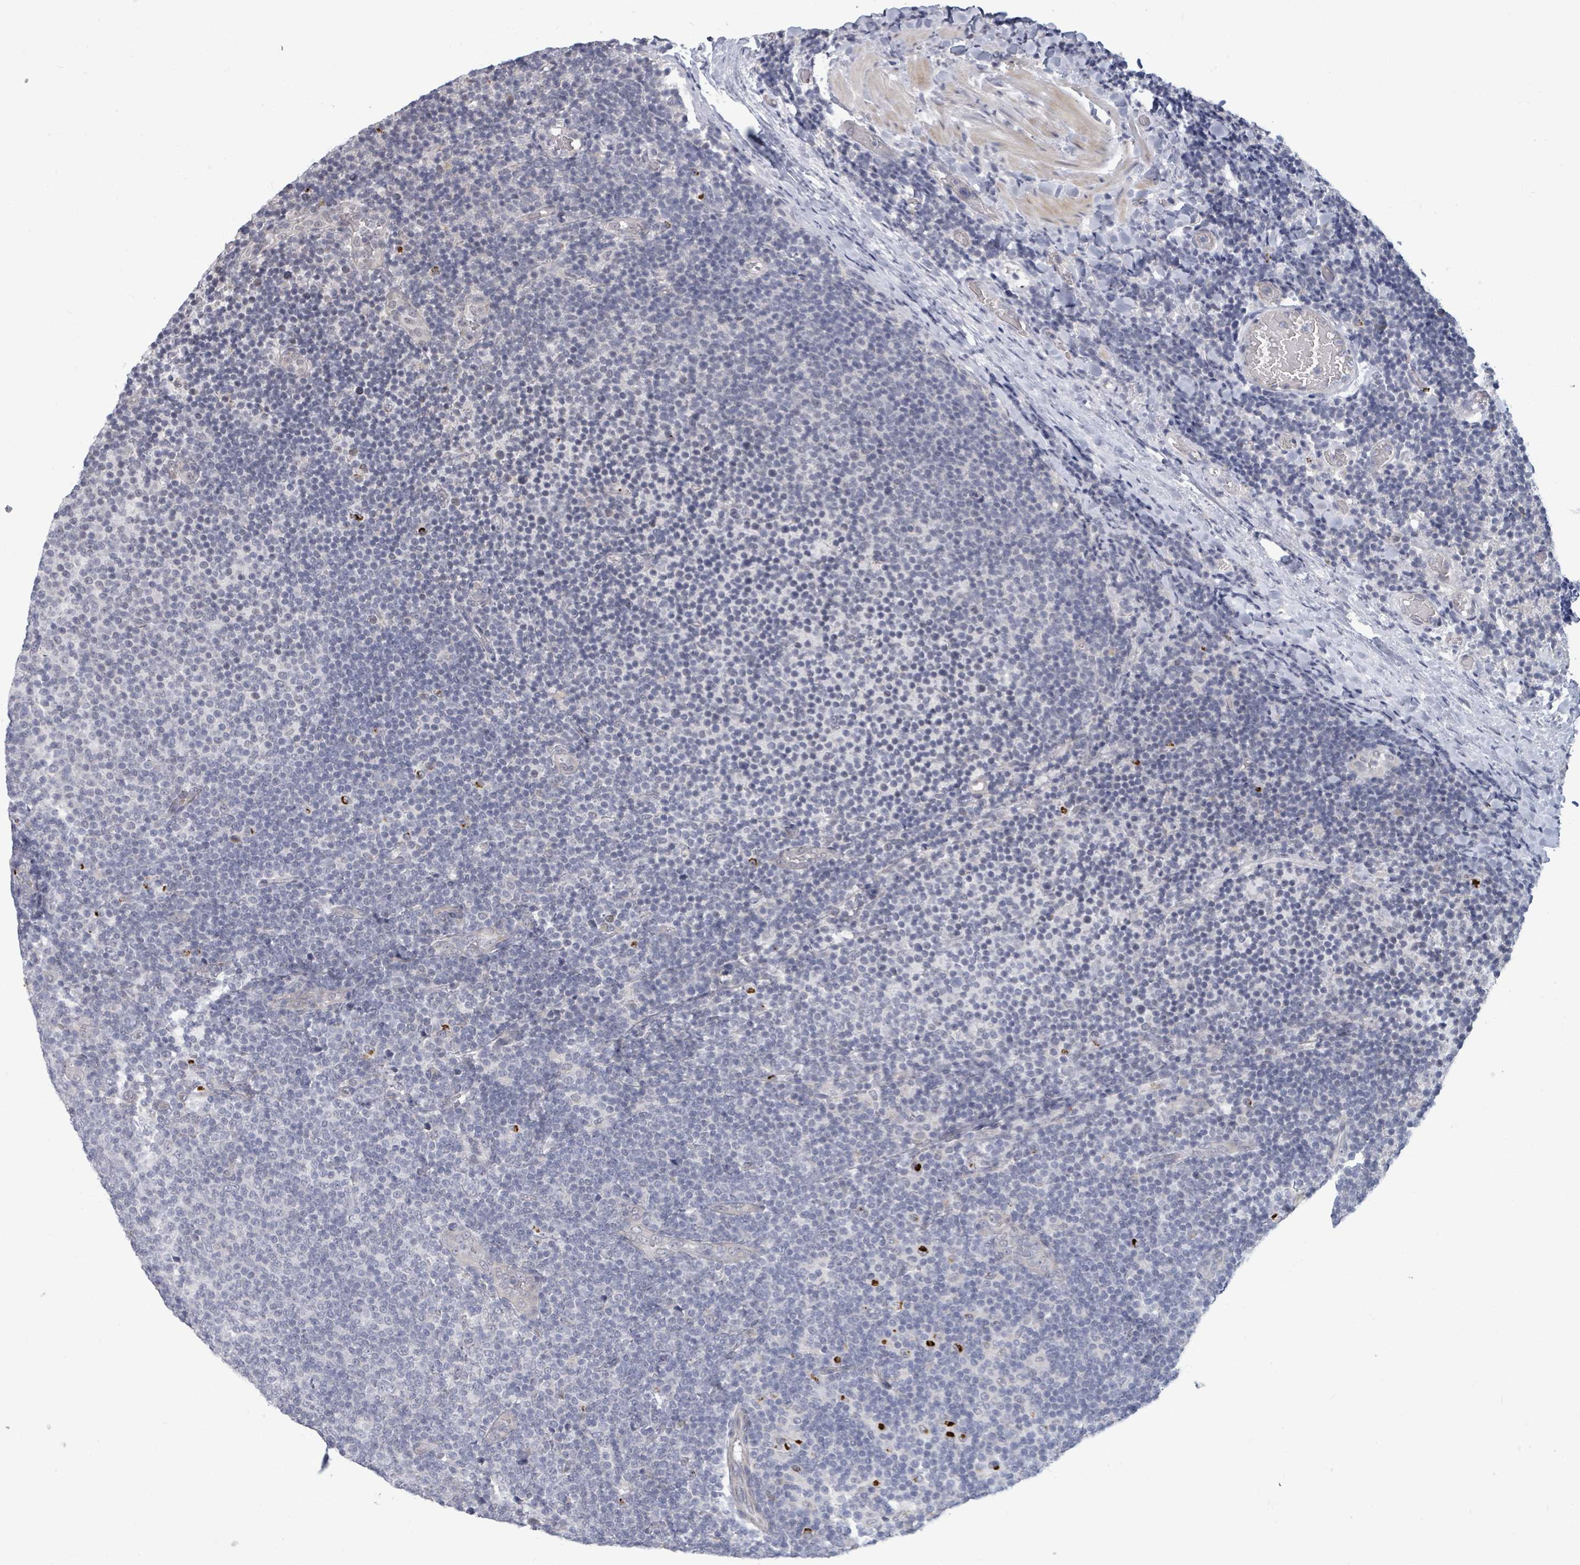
{"staining": {"intensity": "negative", "quantity": "none", "location": "none"}, "tissue": "lymphoma", "cell_type": "Tumor cells", "image_type": "cancer", "snomed": [{"axis": "morphology", "description": "Malignant lymphoma, non-Hodgkin's type, Low grade"}, {"axis": "topography", "description": "Lymph node"}], "caption": "Photomicrograph shows no significant protein expression in tumor cells of malignant lymphoma, non-Hodgkin's type (low-grade). The staining was performed using DAB (3,3'-diaminobenzidine) to visualize the protein expression in brown, while the nuclei were stained in blue with hematoxylin (Magnification: 20x).", "gene": "ASB12", "patient": {"sex": "male", "age": 66}}